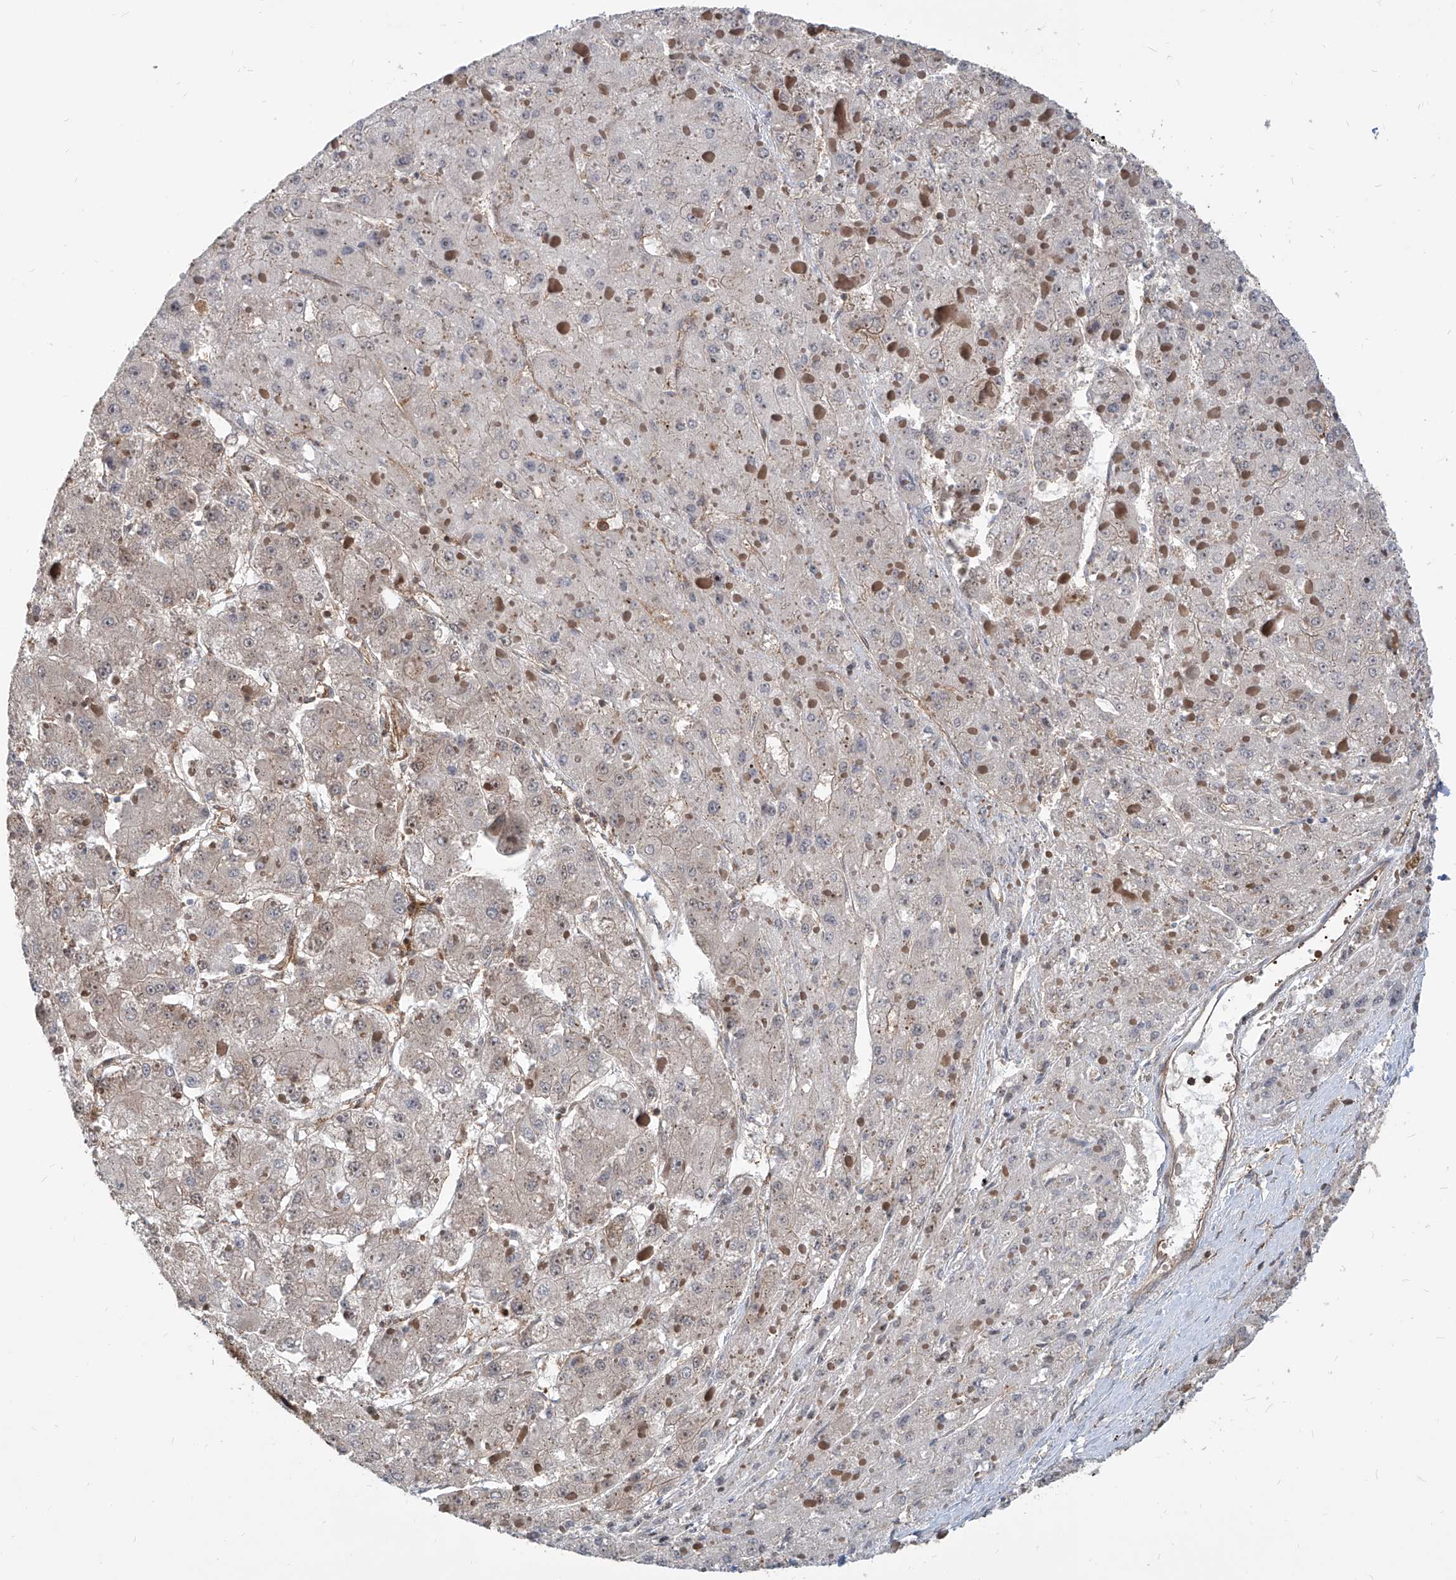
{"staining": {"intensity": "negative", "quantity": "none", "location": "none"}, "tissue": "liver cancer", "cell_type": "Tumor cells", "image_type": "cancer", "snomed": [{"axis": "morphology", "description": "Carcinoma, Hepatocellular, NOS"}, {"axis": "topography", "description": "Liver"}], "caption": "Tumor cells are negative for brown protein staining in liver cancer (hepatocellular carcinoma). The staining is performed using DAB (3,3'-diaminobenzidine) brown chromogen with nuclei counter-stained in using hematoxylin.", "gene": "MAGED2", "patient": {"sex": "female", "age": 73}}